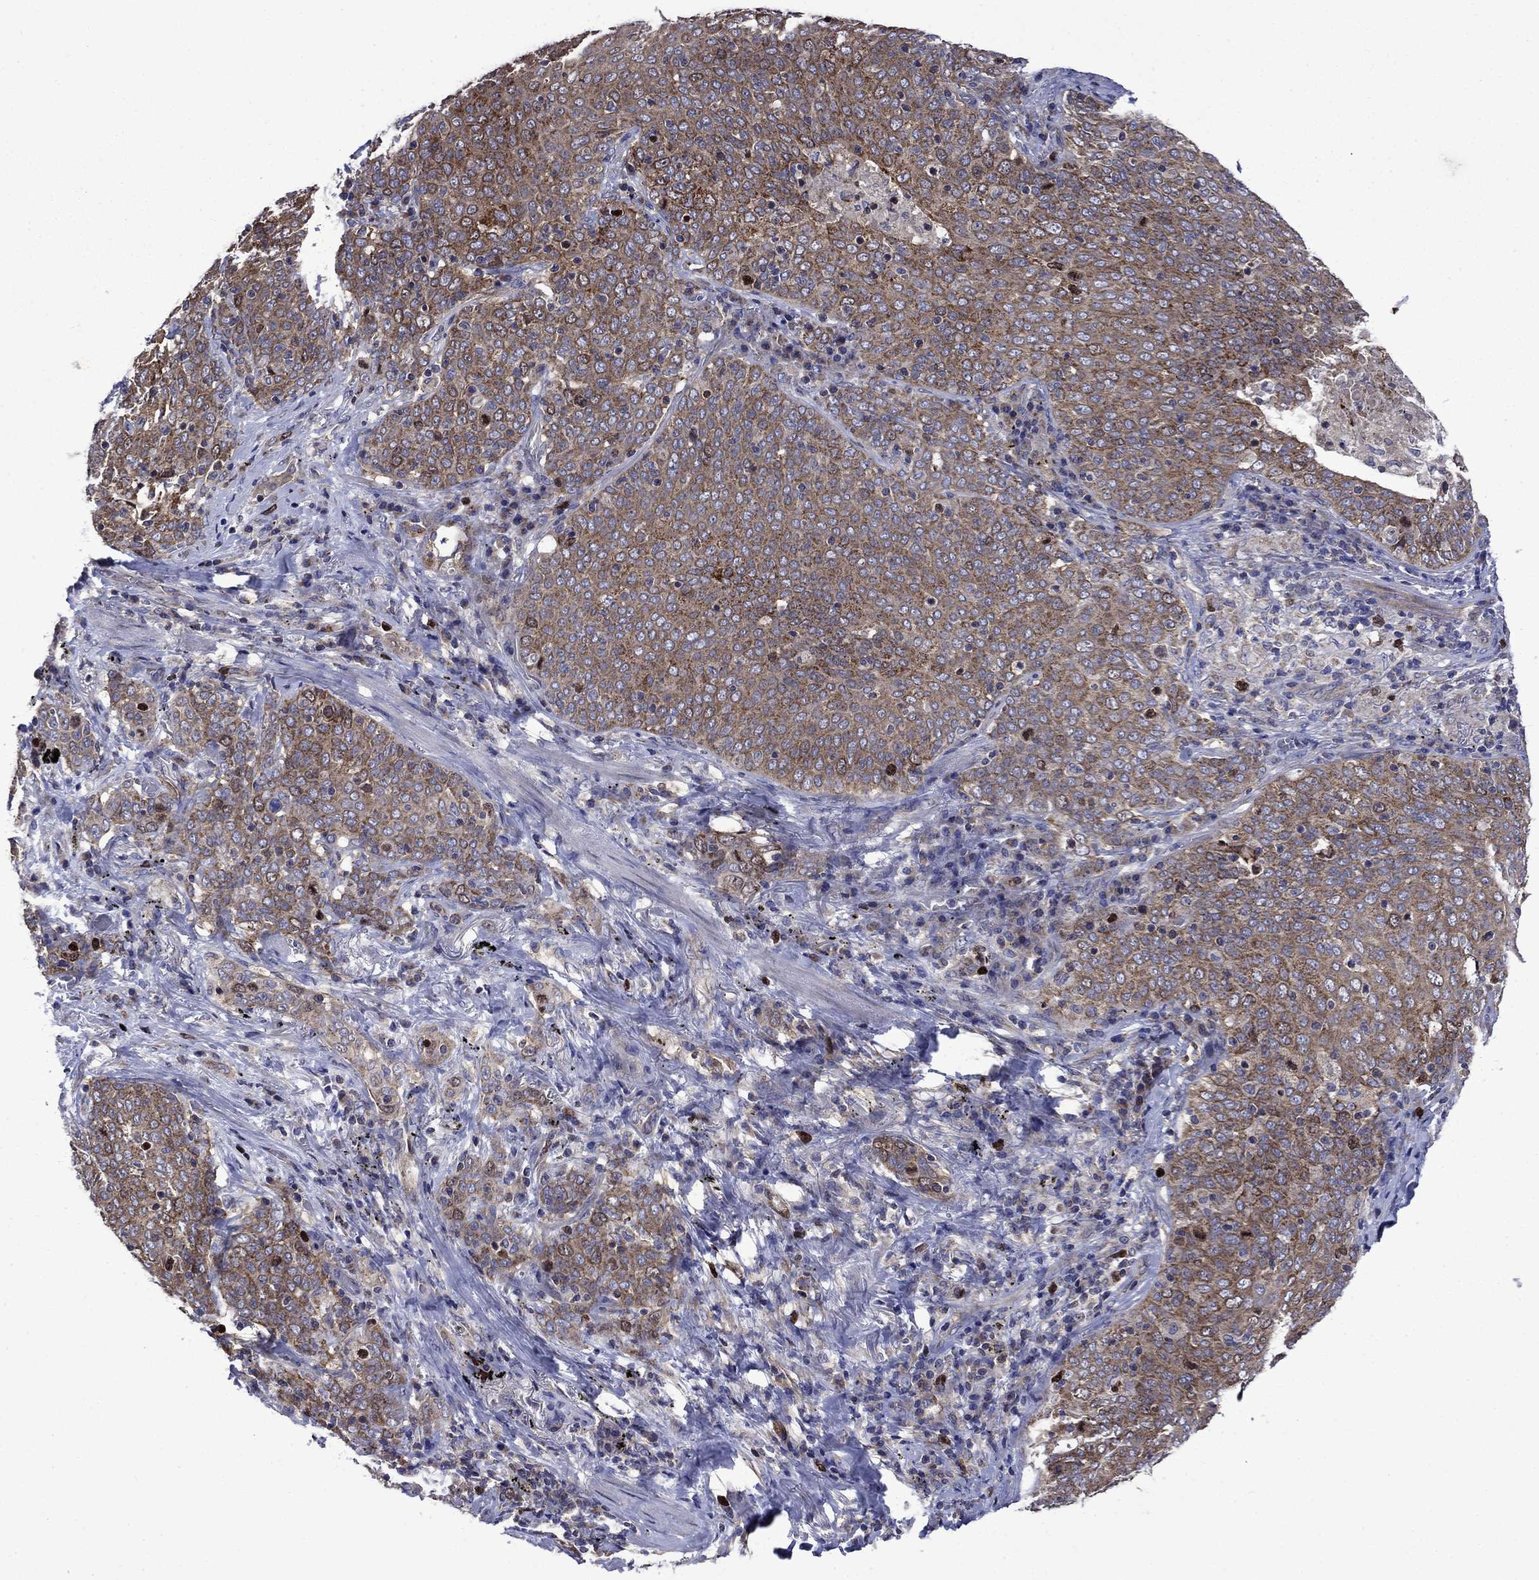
{"staining": {"intensity": "moderate", "quantity": ">75%", "location": "cytoplasmic/membranous"}, "tissue": "lung cancer", "cell_type": "Tumor cells", "image_type": "cancer", "snomed": [{"axis": "morphology", "description": "Squamous cell carcinoma, NOS"}, {"axis": "topography", "description": "Lung"}], "caption": "DAB (3,3'-diaminobenzidine) immunohistochemical staining of human squamous cell carcinoma (lung) displays moderate cytoplasmic/membranous protein expression in about >75% of tumor cells.", "gene": "KIF22", "patient": {"sex": "male", "age": 82}}